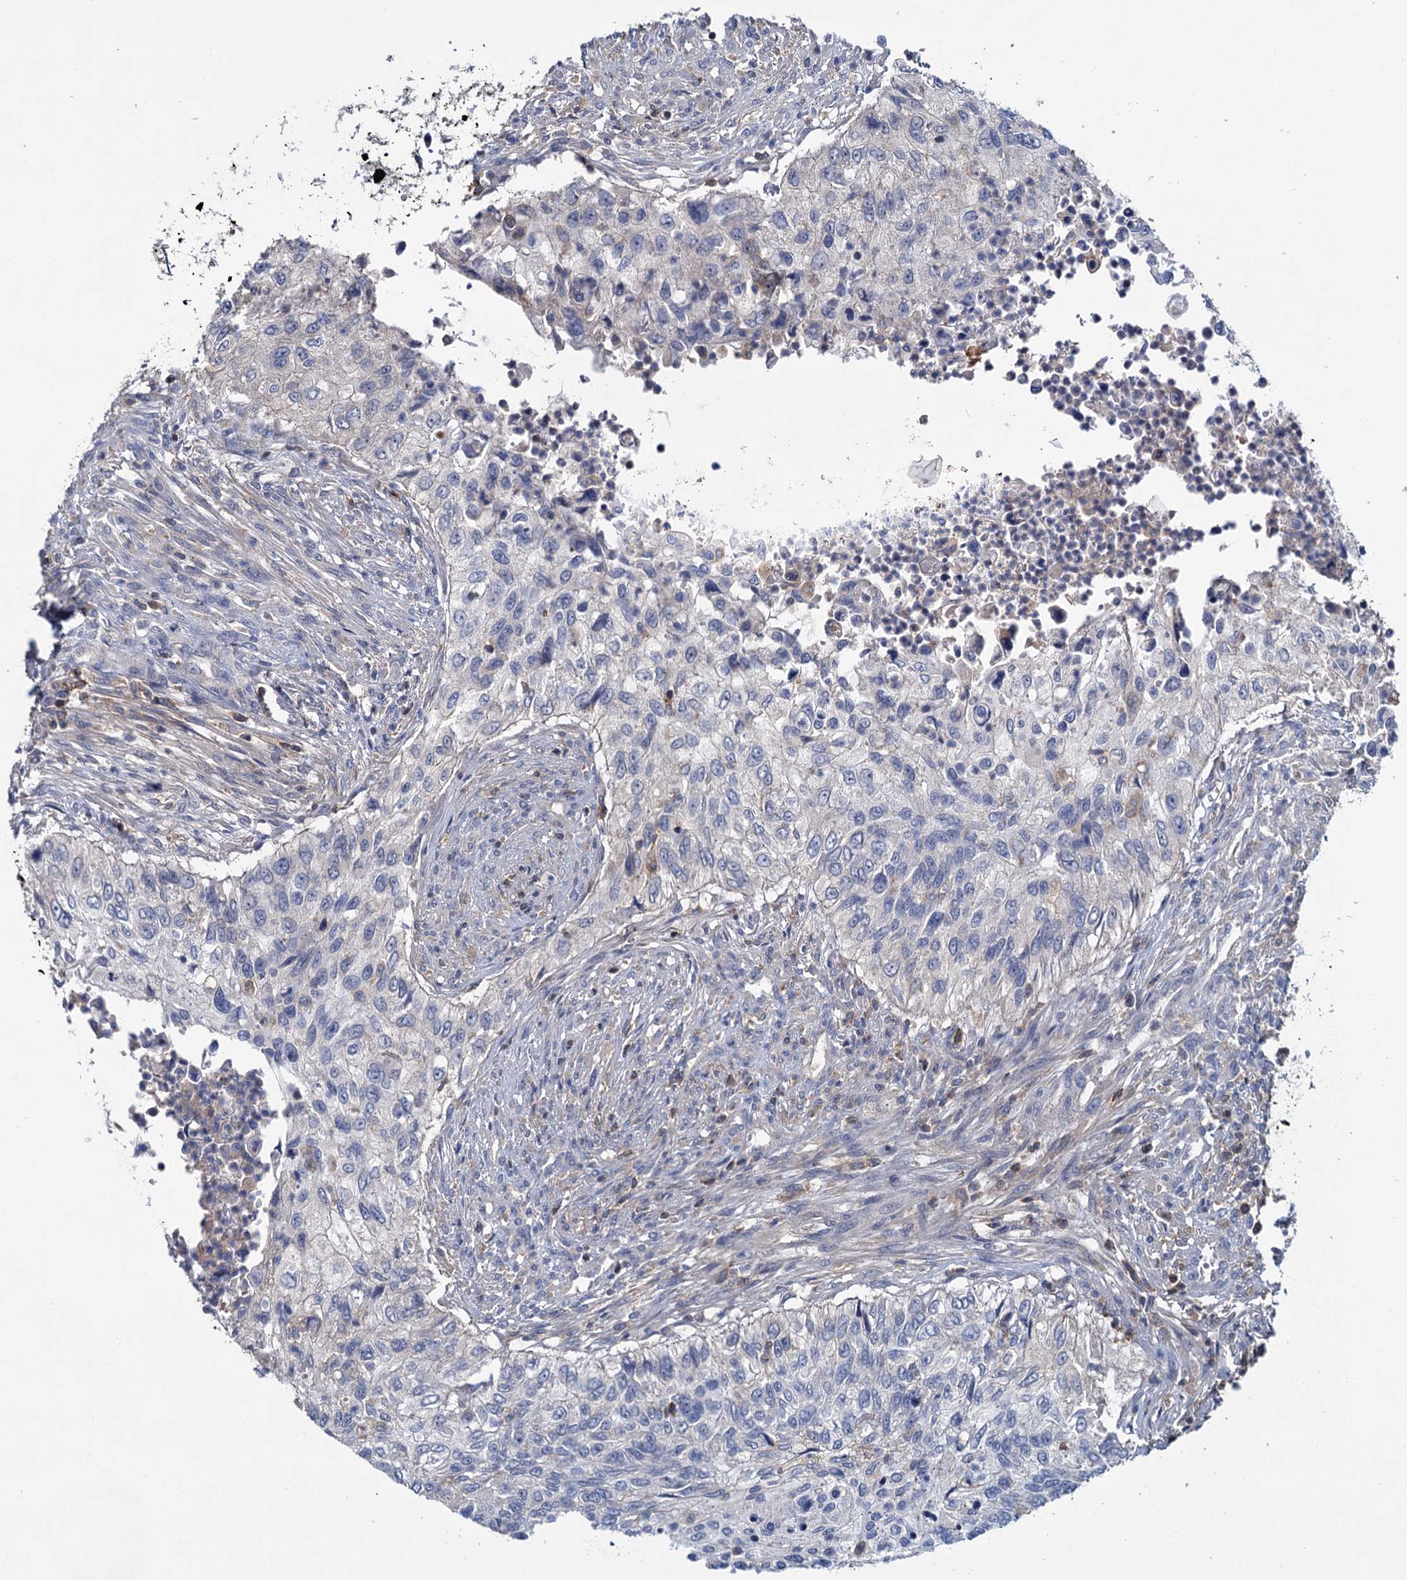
{"staining": {"intensity": "negative", "quantity": "none", "location": "none"}, "tissue": "urothelial cancer", "cell_type": "Tumor cells", "image_type": "cancer", "snomed": [{"axis": "morphology", "description": "Urothelial carcinoma, High grade"}, {"axis": "topography", "description": "Urinary bladder"}], "caption": "DAB (3,3'-diaminobenzidine) immunohistochemical staining of urothelial cancer reveals no significant expression in tumor cells.", "gene": "FGFR2", "patient": {"sex": "female", "age": 60}}